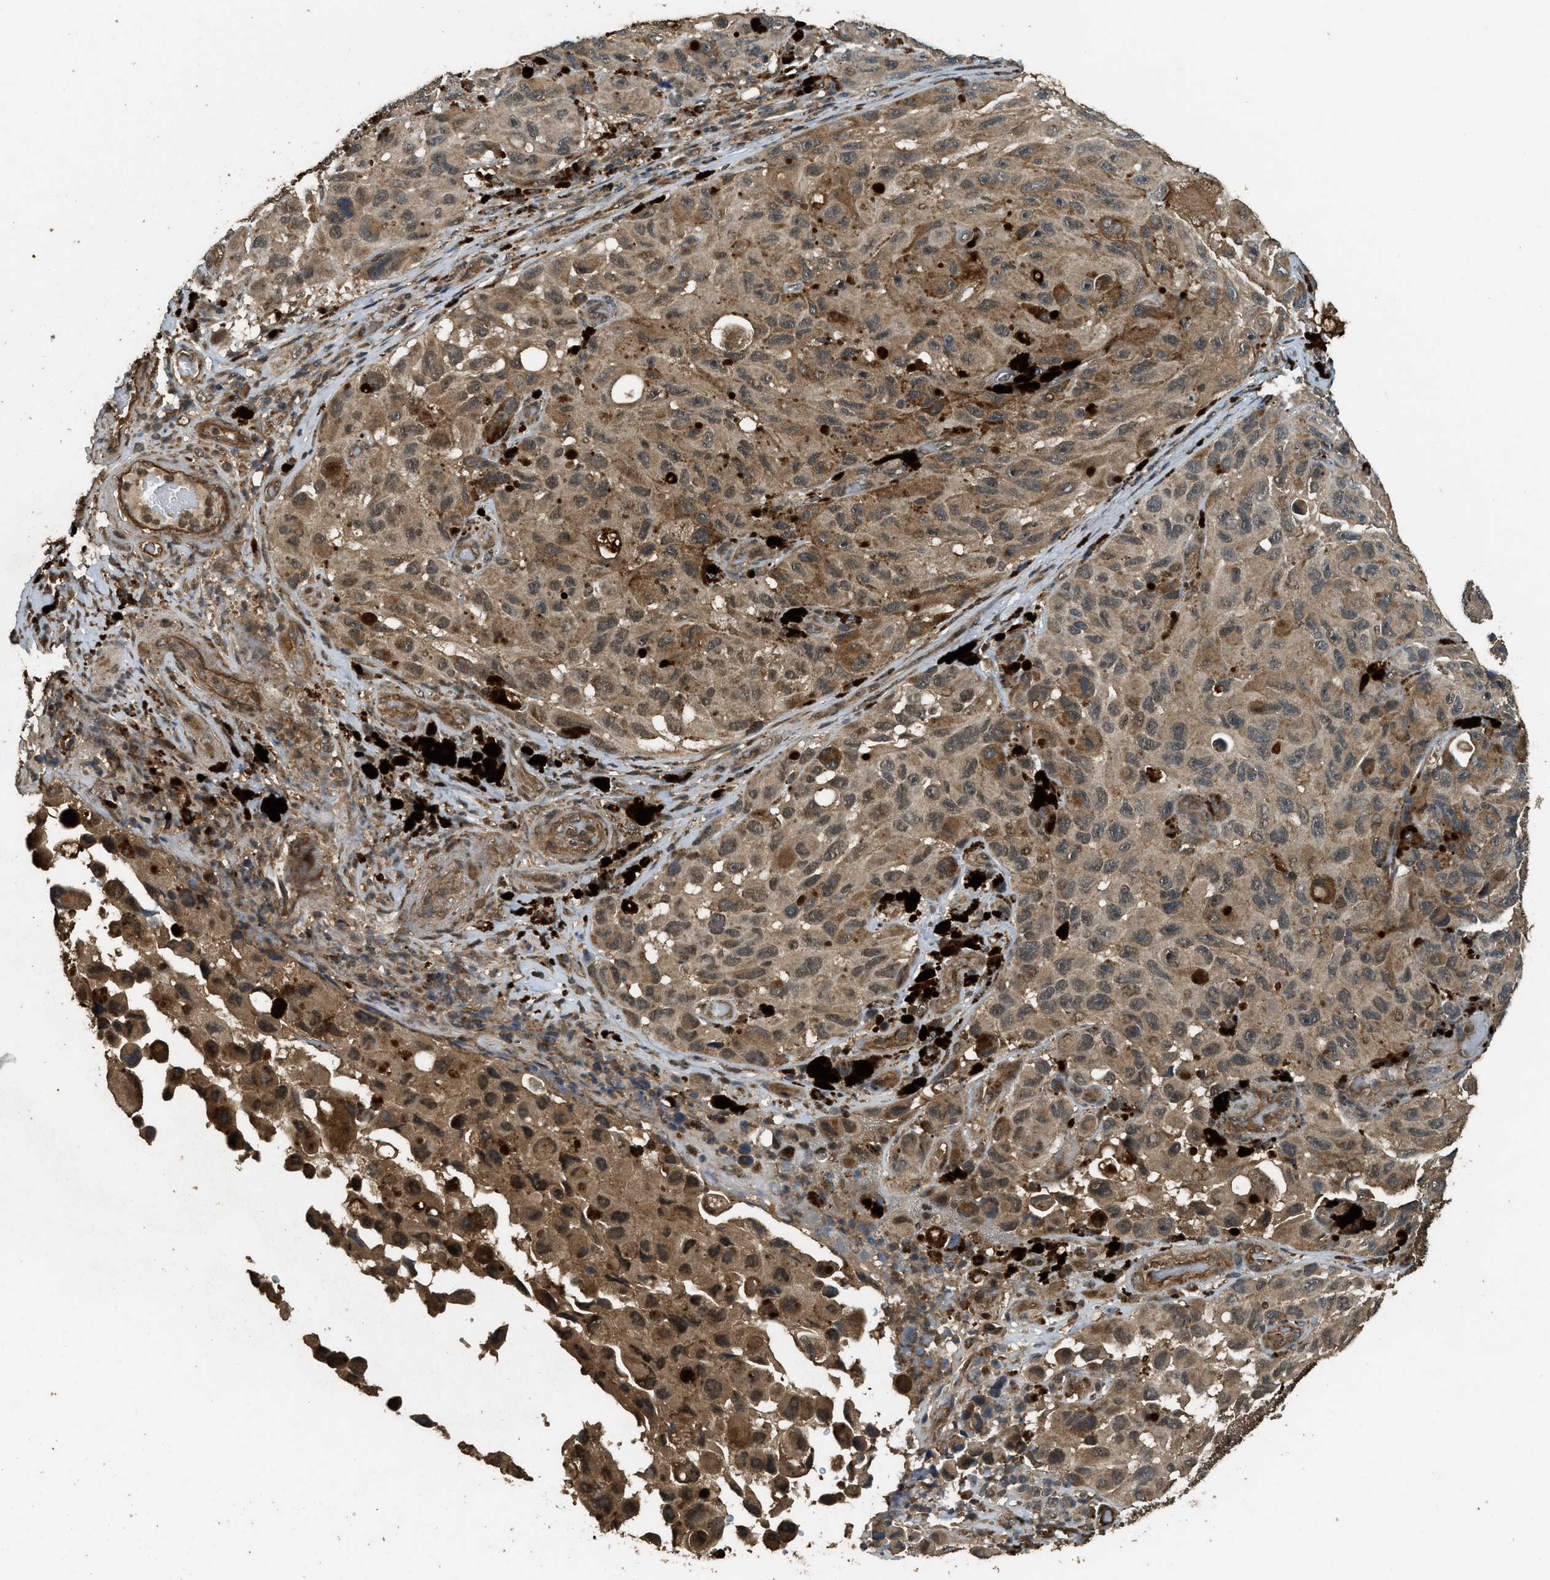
{"staining": {"intensity": "moderate", "quantity": ">75%", "location": "cytoplasmic/membranous"}, "tissue": "melanoma", "cell_type": "Tumor cells", "image_type": "cancer", "snomed": [{"axis": "morphology", "description": "Malignant melanoma, NOS"}, {"axis": "topography", "description": "Skin"}], "caption": "A brown stain highlights moderate cytoplasmic/membranous staining of a protein in malignant melanoma tumor cells.", "gene": "PPP6R3", "patient": {"sex": "female", "age": 73}}